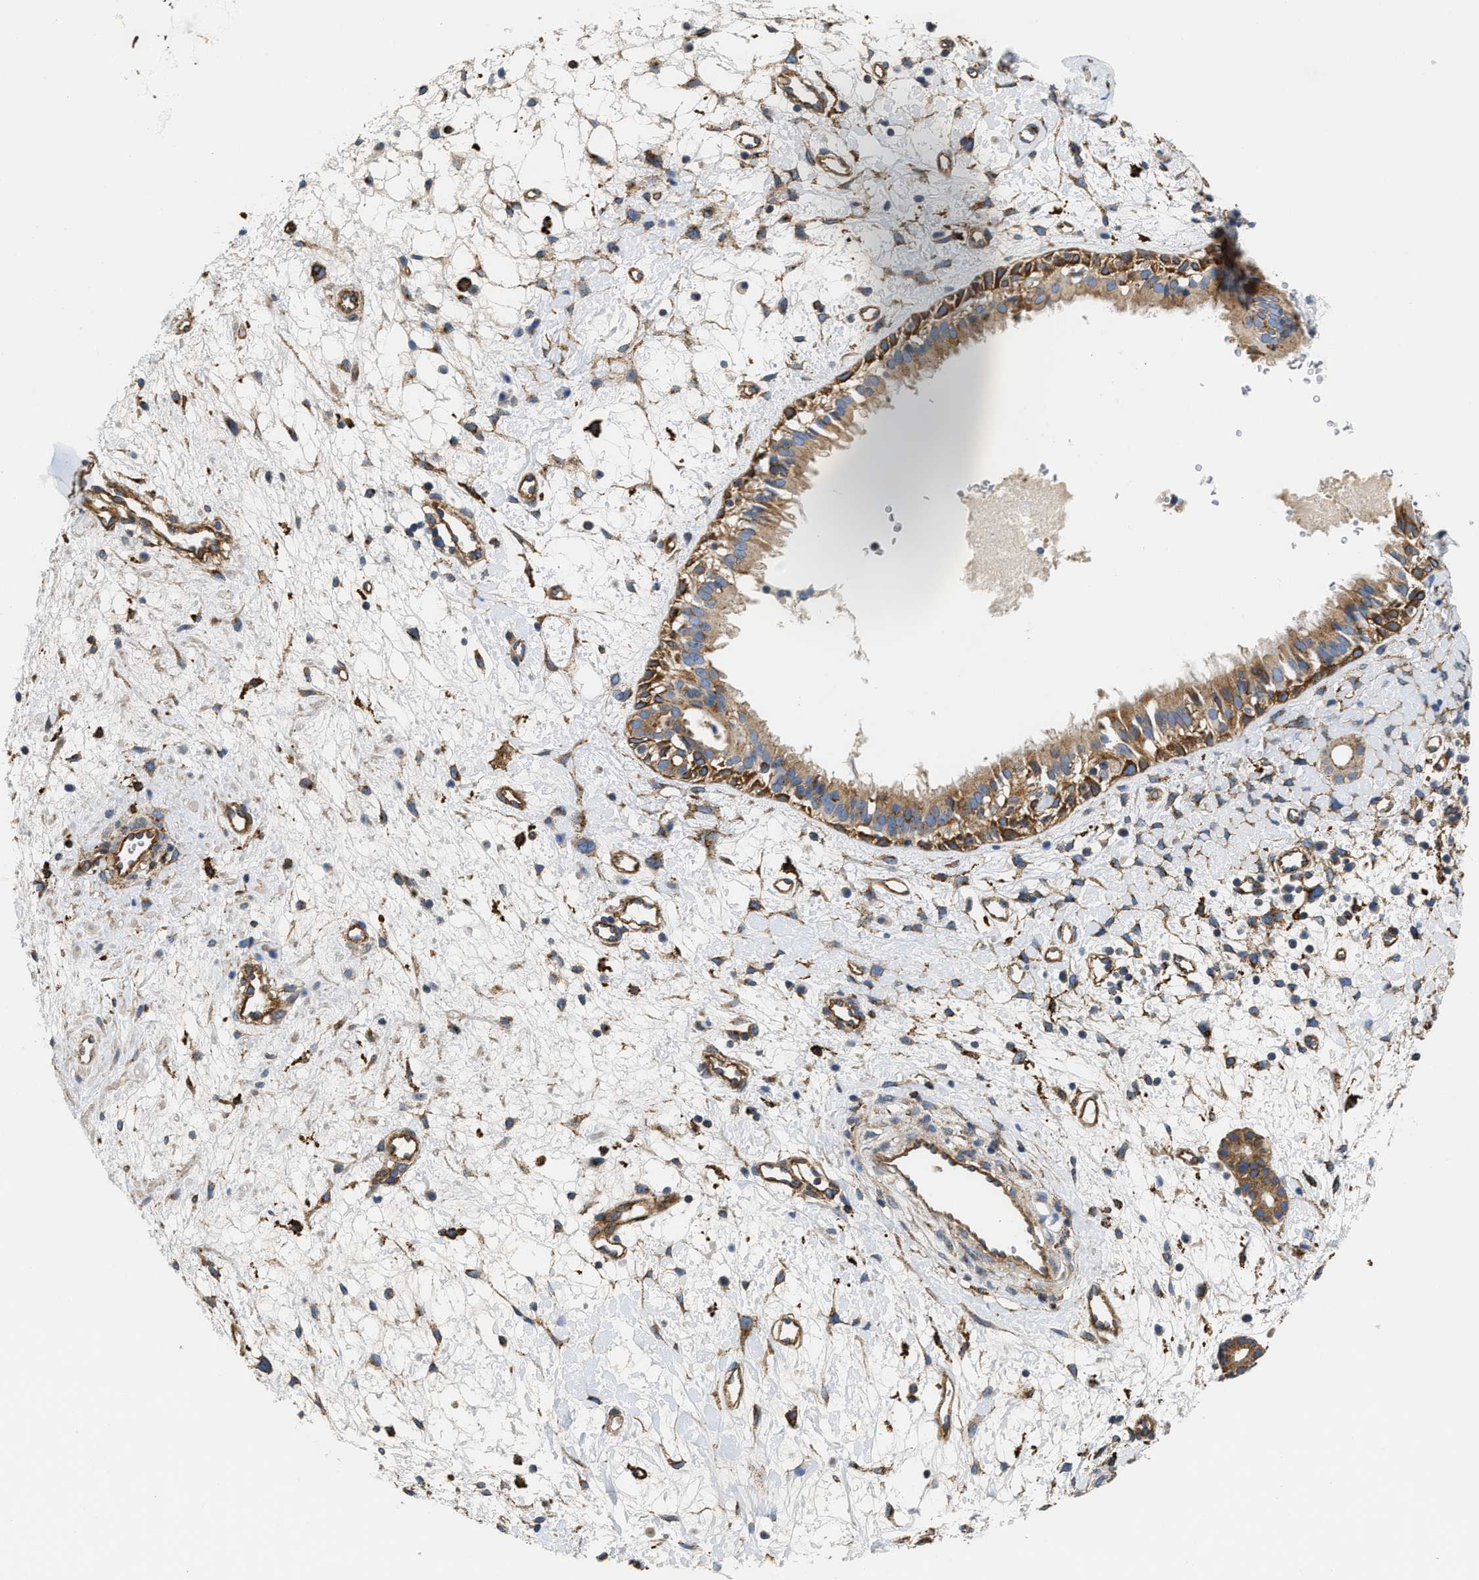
{"staining": {"intensity": "moderate", "quantity": ">75%", "location": "cytoplasmic/membranous"}, "tissue": "nasopharynx", "cell_type": "Respiratory epithelial cells", "image_type": "normal", "snomed": [{"axis": "morphology", "description": "Normal tissue, NOS"}, {"axis": "topography", "description": "Nasopharynx"}], "caption": "Protein expression analysis of normal human nasopharynx reveals moderate cytoplasmic/membranous expression in about >75% of respiratory epithelial cells.", "gene": "NSUN7", "patient": {"sex": "male", "age": 22}}